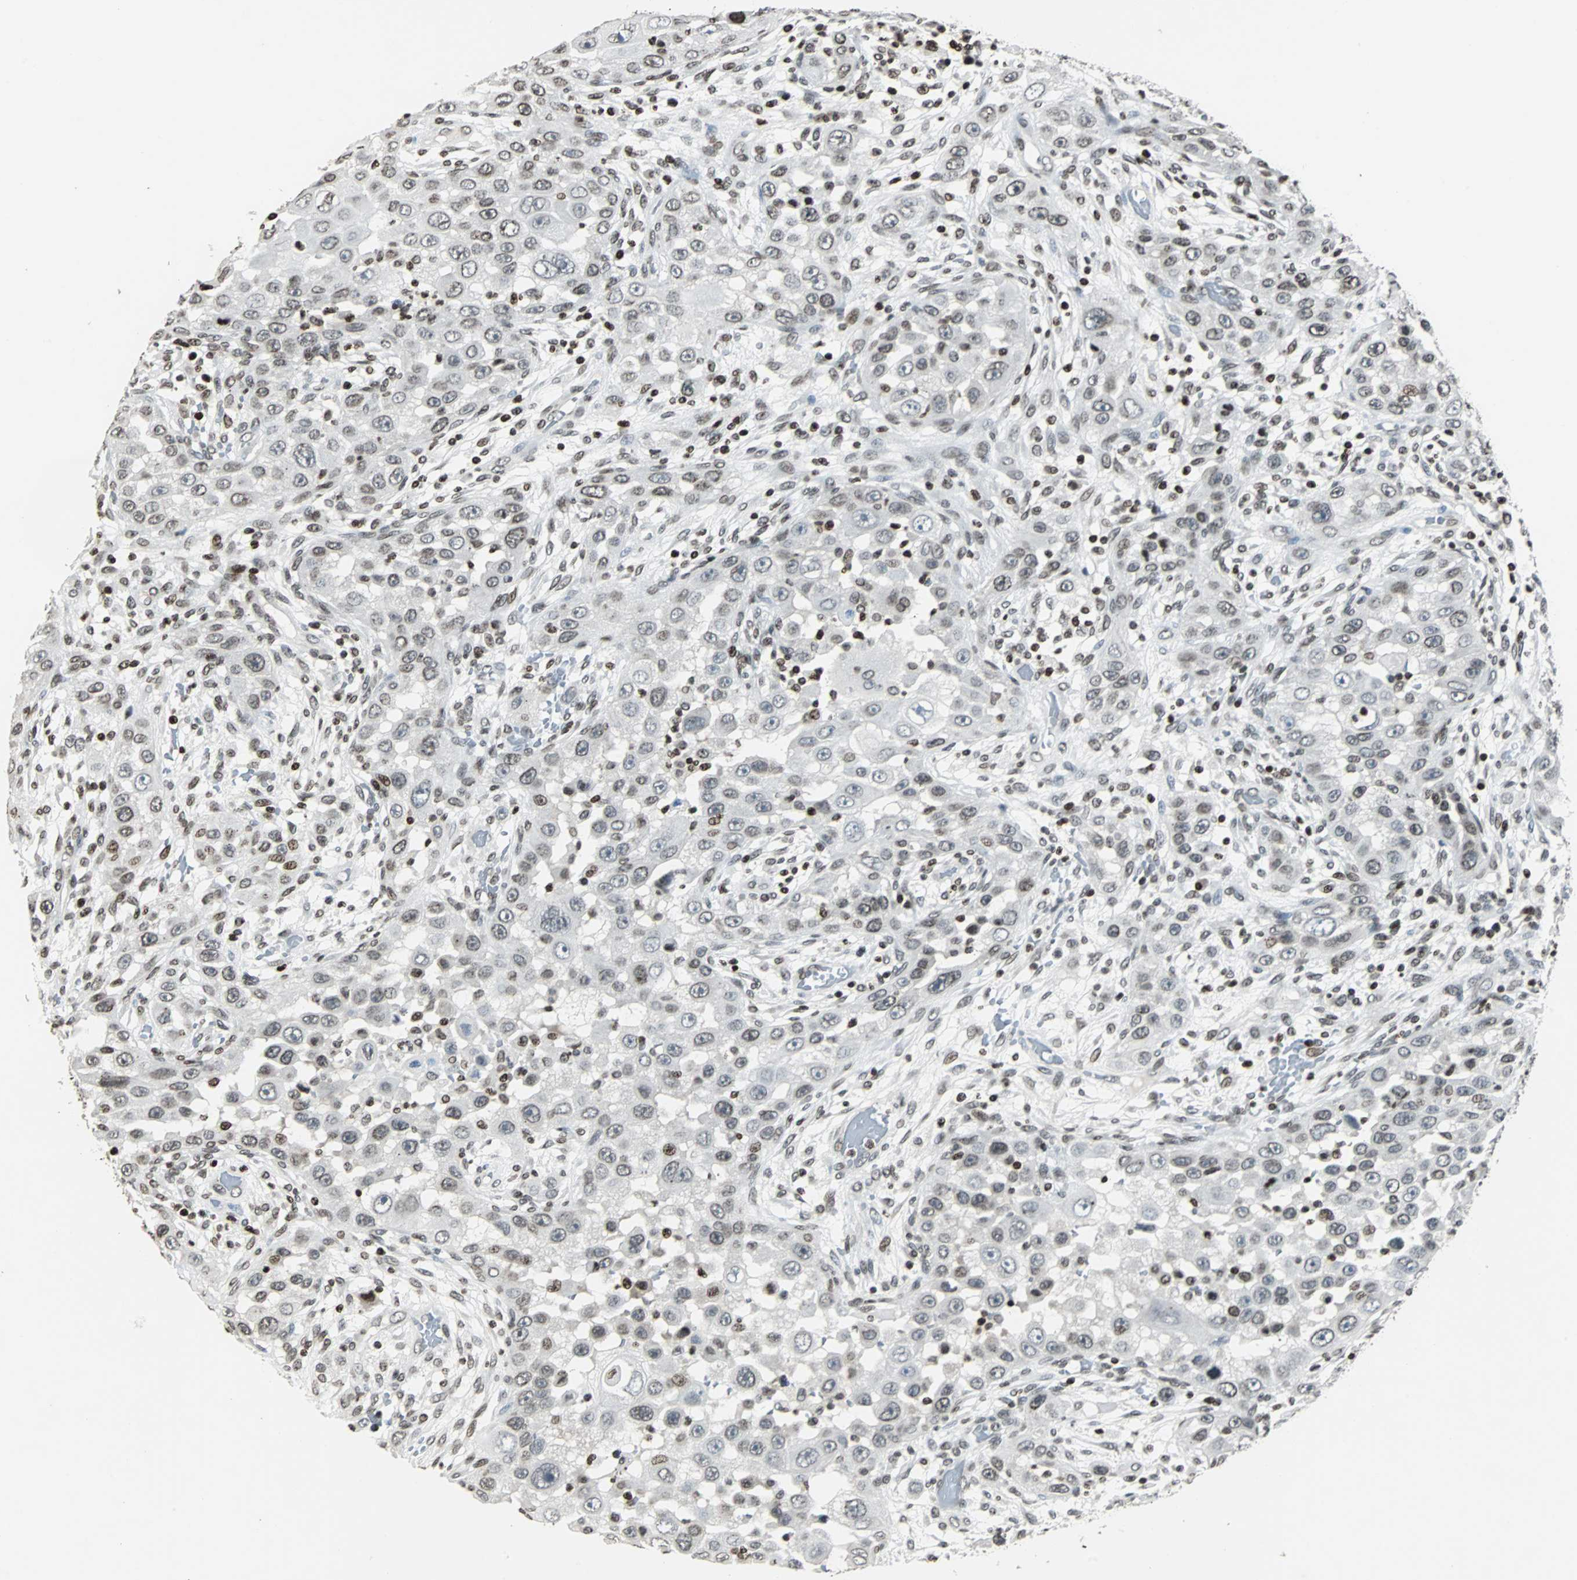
{"staining": {"intensity": "moderate", "quantity": "25%-75%", "location": "nuclear"}, "tissue": "head and neck cancer", "cell_type": "Tumor cells", "image_type": "cancer", "snomed": [{"axis": "morphology", "description": "Carcinoma, NOS"}, {"axis": "topography", "description": "Head-Neck"}], "caption": "Immunohistochemical staining of head and neck cancer (carcinoma) shows medium levels of moderate nuclear positivity in approximately 25%-75% of tumor cells.", "gene": "PAXIP1", "patient": {"sex": "male", "age": 87}}